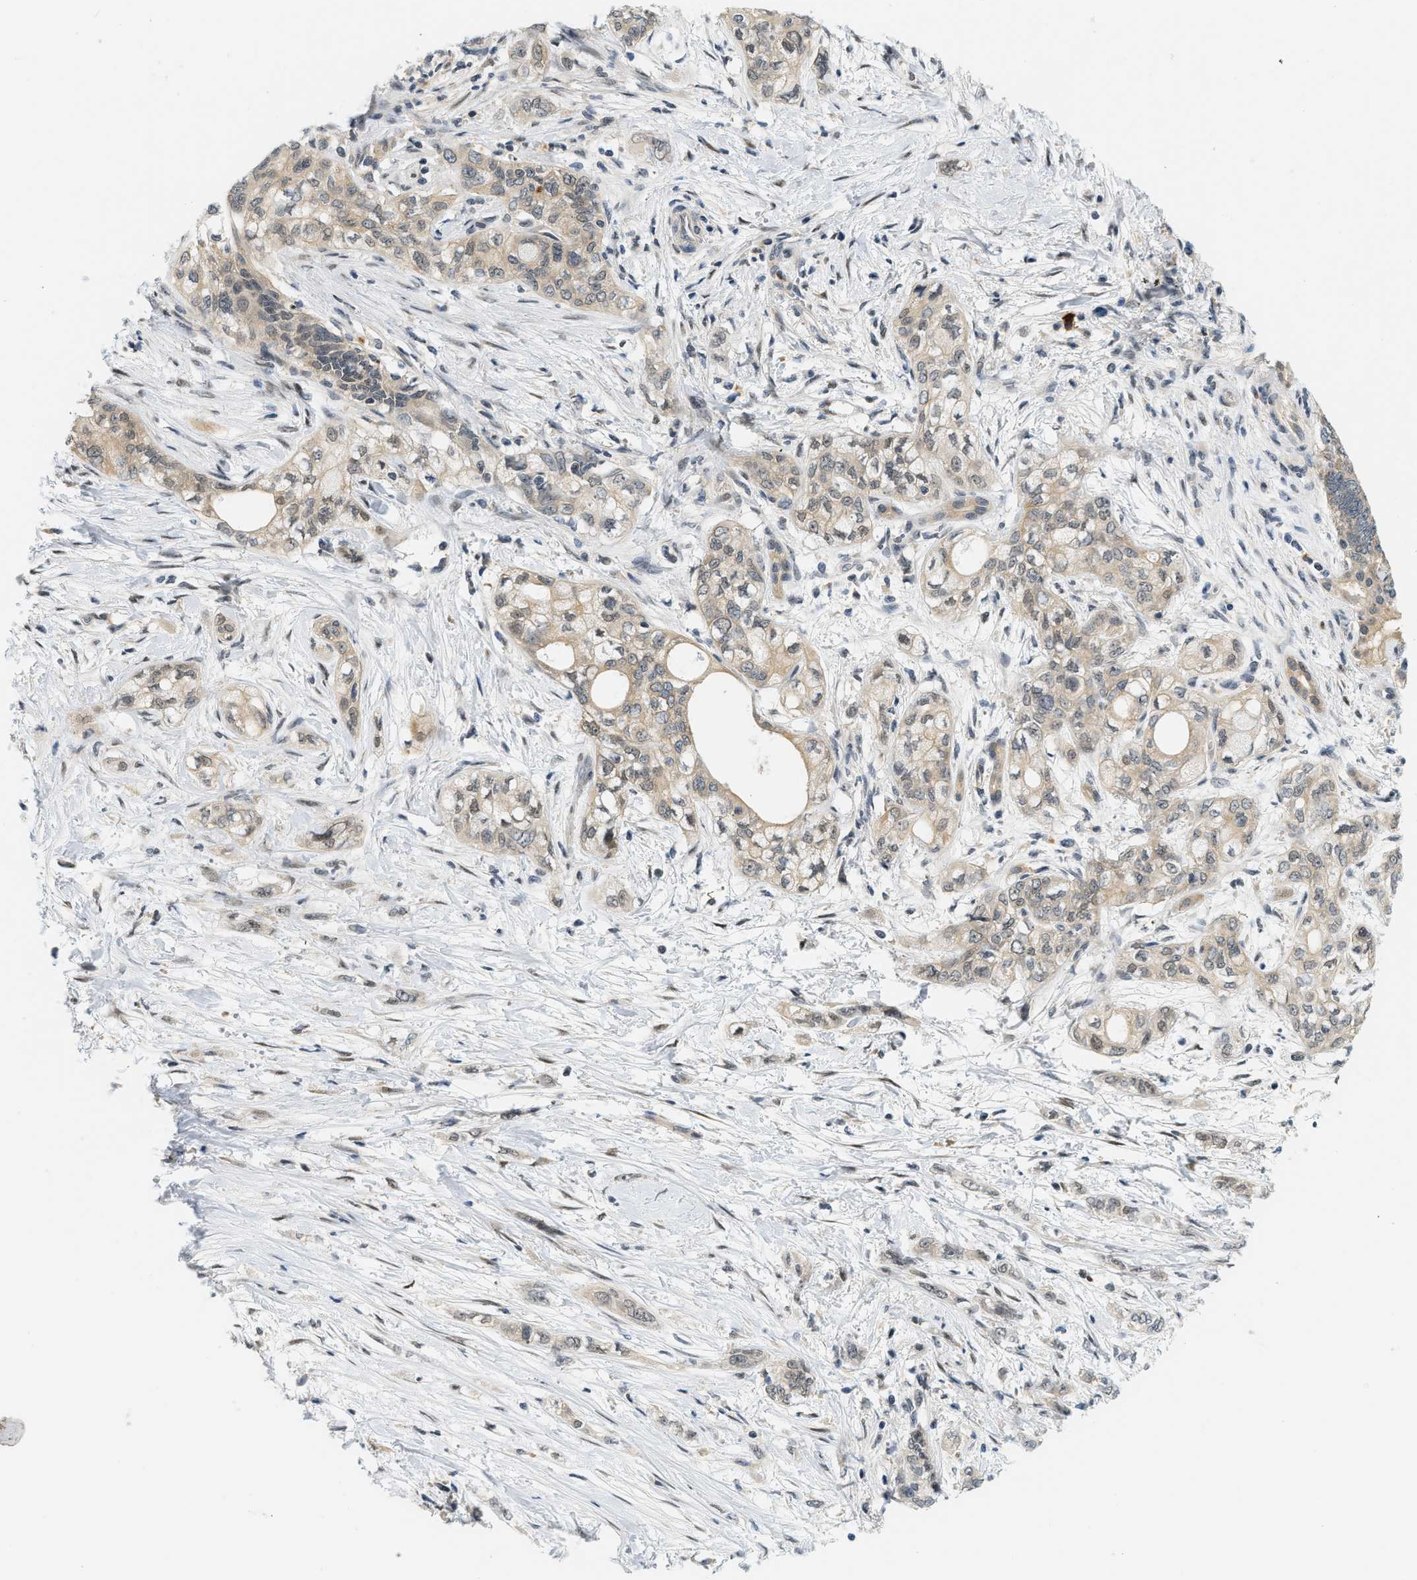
{"staining": {"intensity": "weak", "quantity": ">75%", "location": "cytoplasmic/membranous"}, "tissue": "pancreatic cancer", "cell_type": "Tumor cells", "image_type": "cancer", "snomed": [{"axis": "morphology", "description": "Adenocarcinoma, NOS"}, {"axis": "topography", "description": "Pancreas"}], "caption": "Weak cytoplasmic/membranous staining is appreciated in about >75% of tumor cells in adenocarcinoma (pancreatic).", "gene": "KMT2A", "patient": {"sex": "male", "age": 70}}